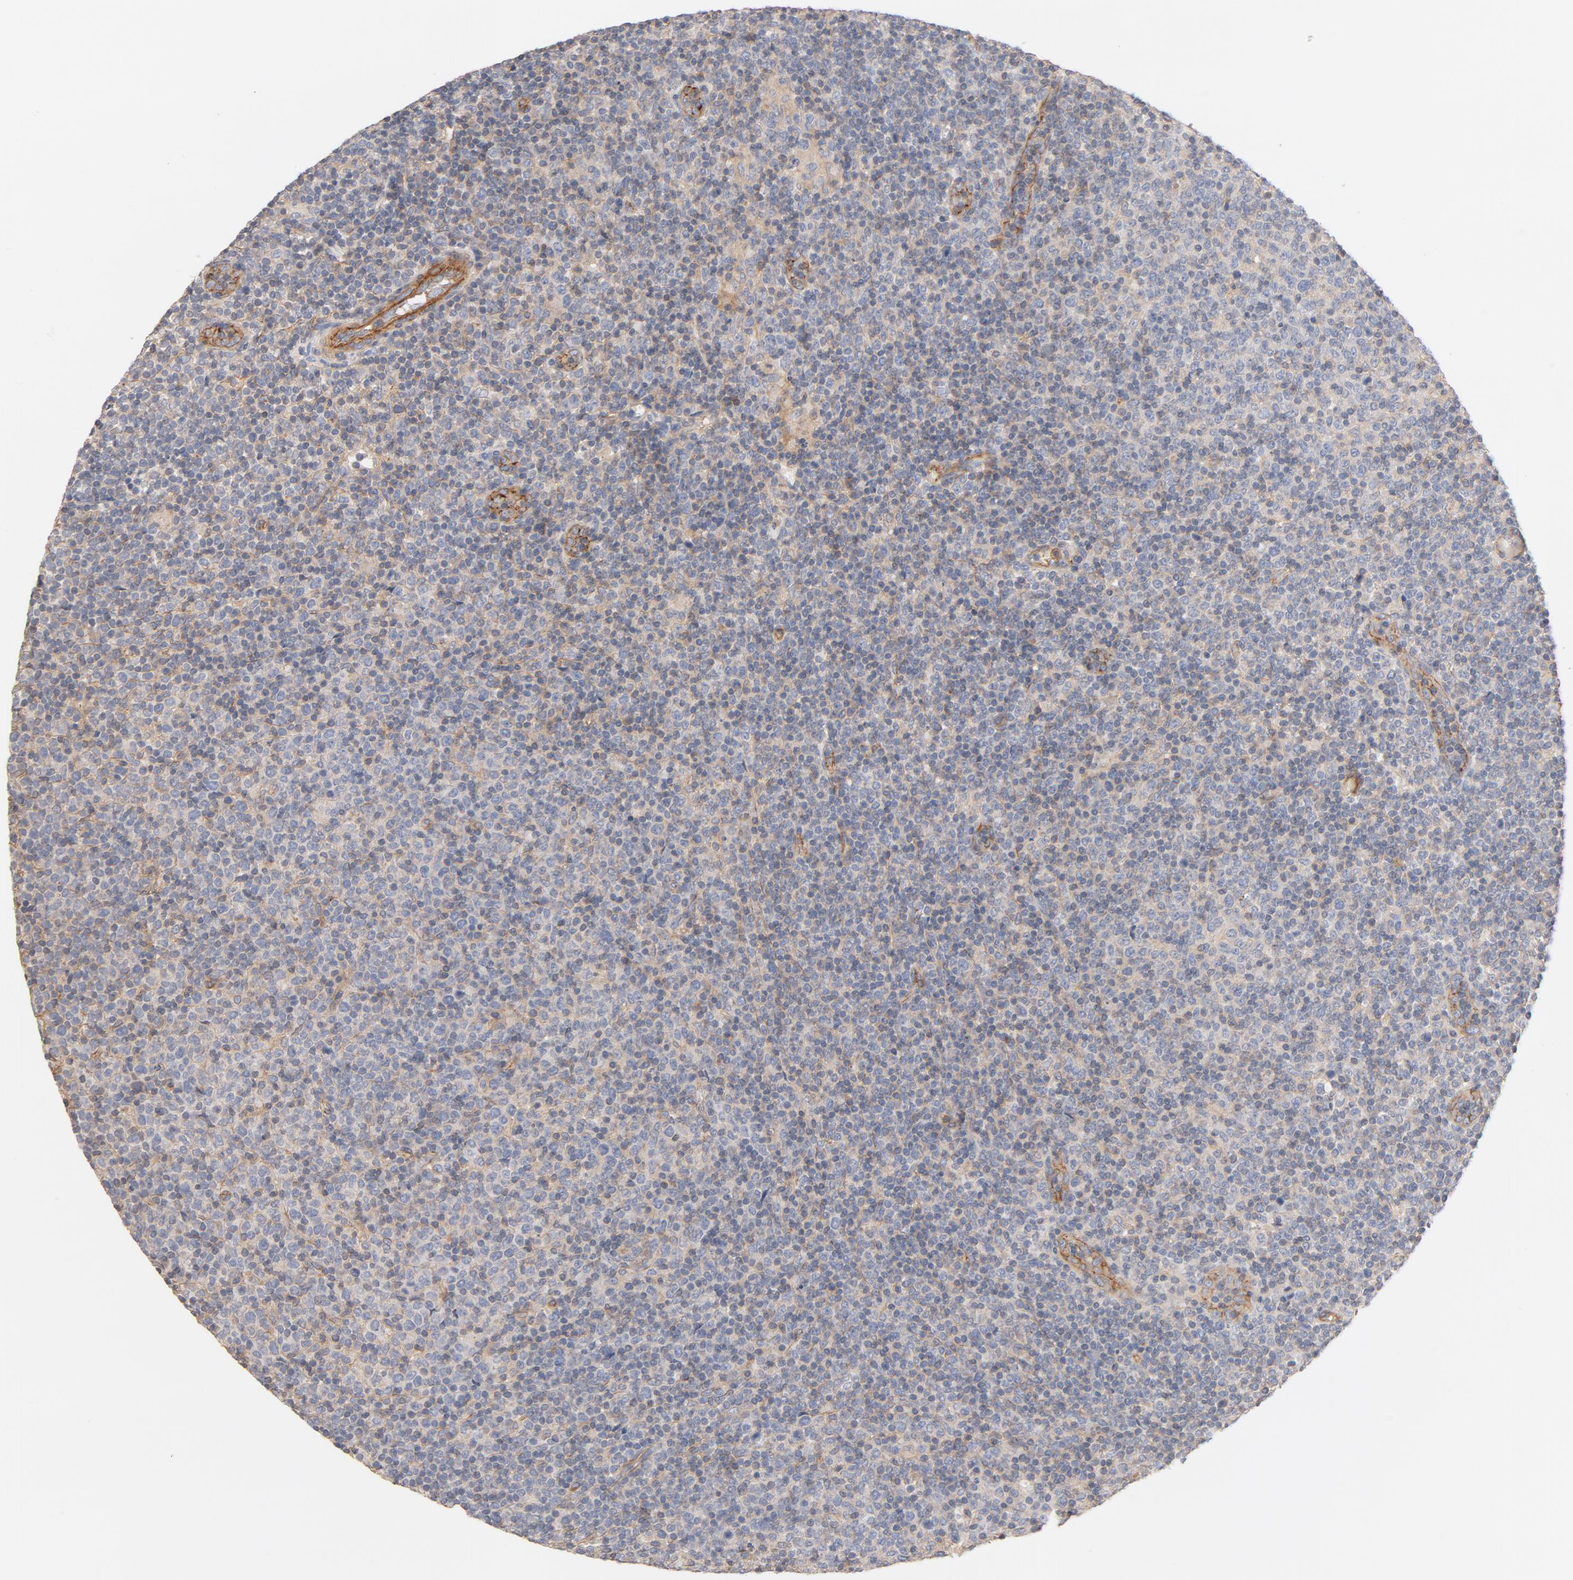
{"staining": {"intensity": "weak", "quantity": "25%-75%", "location": "cytoplasmic/membranous"}, "tissue": "lymphoma", "cell_type": "Tumor cells", "image_type": "cancer", "snomed": [{"axis": "morphology", "description": "Malignant lymphoma, non-Hodgkin's type, Low grade"}, {"axis": "topography", "description": "Lymph node"}], "caption": "Lymphoma stained with immunohistochemistry (IHC) demonstrates weak cytoplasmic/membranous positivity in about 25%-75% of tumor cells.", "gene": "STRN3", "patient": {"sex": "male", "age": 70}}